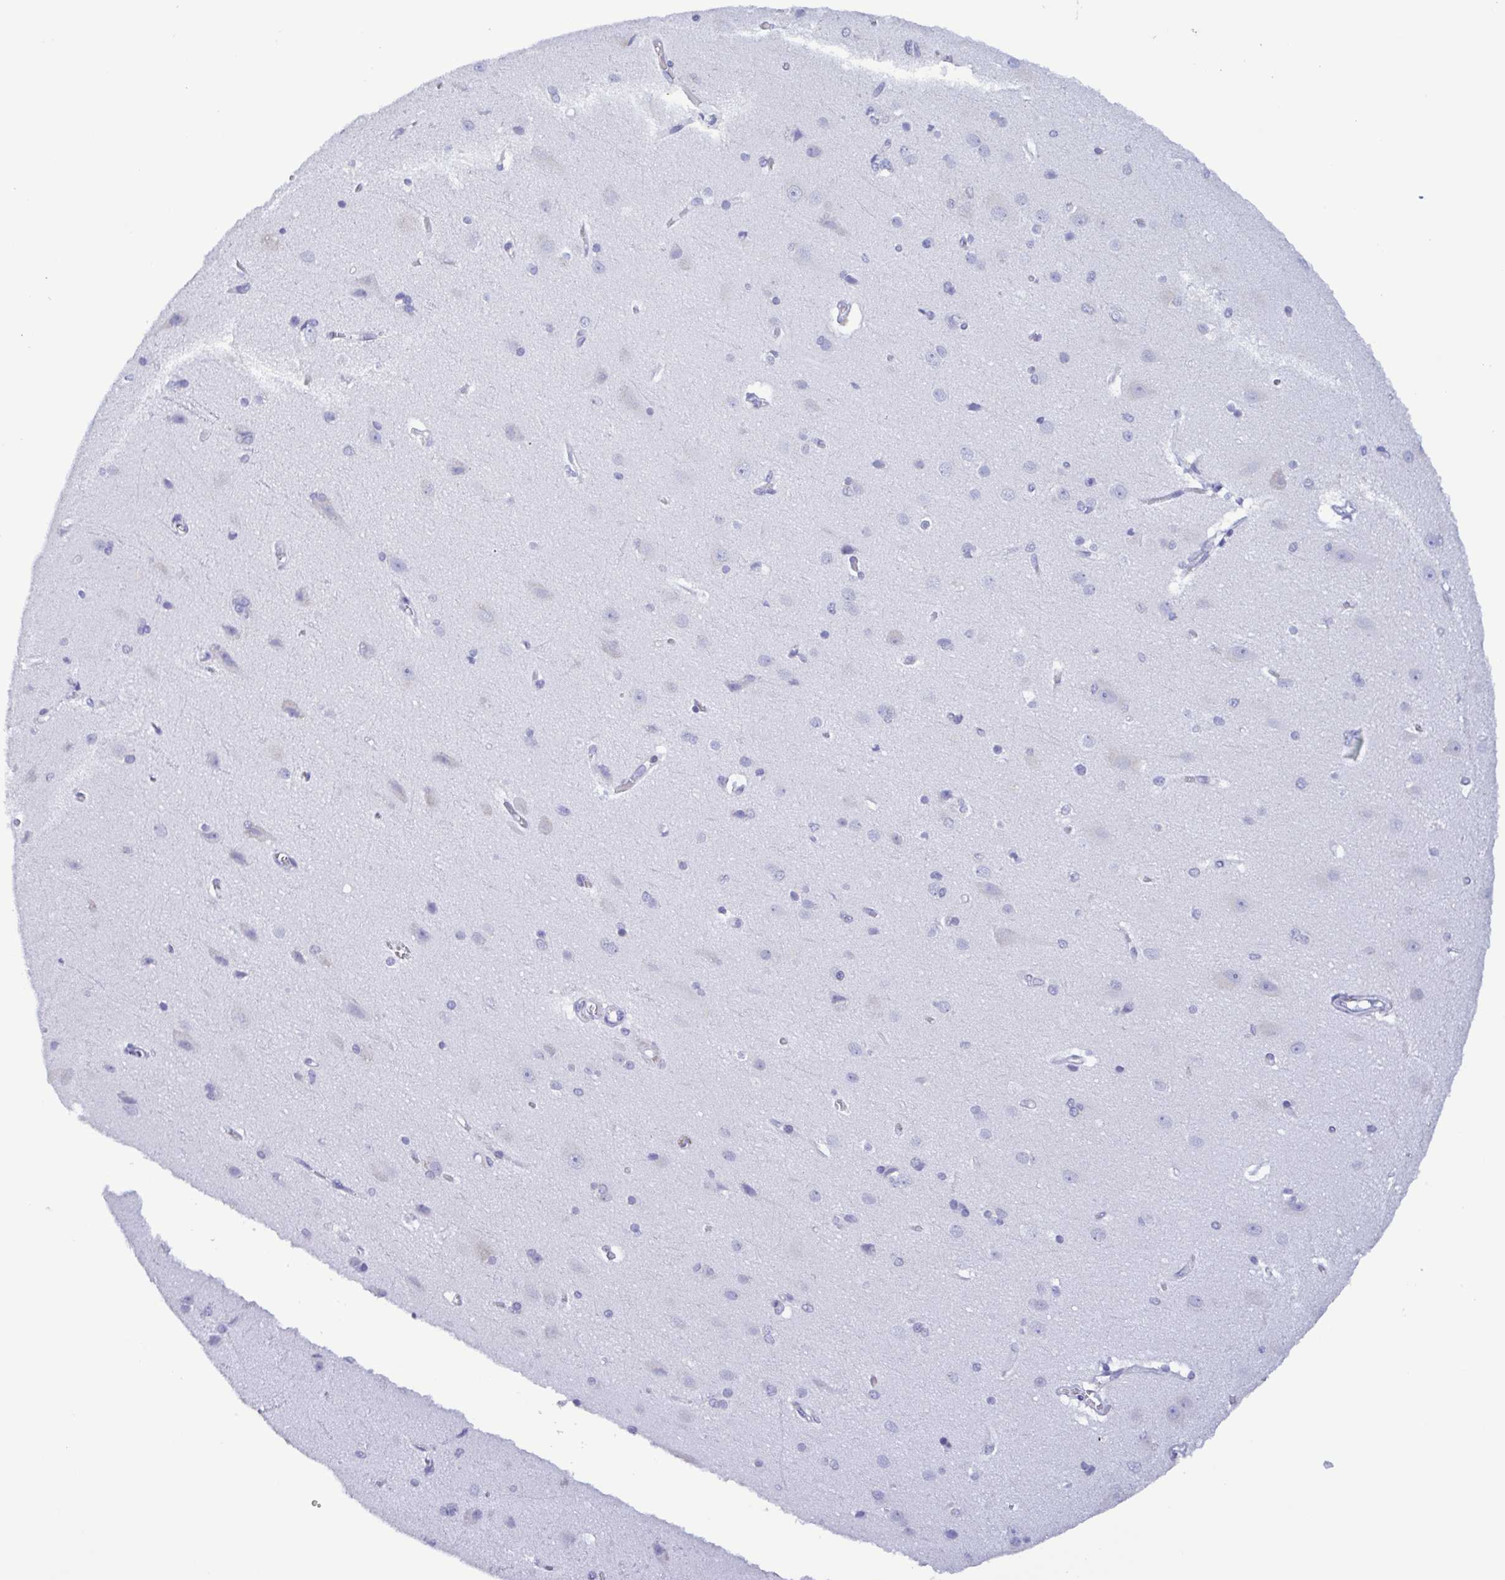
{"staining": {"intensity": "negative", "quantity": "none", "location": "none"}, "tissue": "cerebral cortex", "cell_type": "Endothelial cells", "image_type": "normal", "snomed": [{"axis": "morphology", "description": "Normal tissue, NOS"}, {"axis": "topography", "description": "Cerebral cortex"}], "caption": "There is no significant positivity in endothelial cells of cerebral cortex. (Immunohistochemistry, brightfield microscopy, high magnification).", "gene": "TNNI3", "patient": {"sex": "male", "age": 37}}